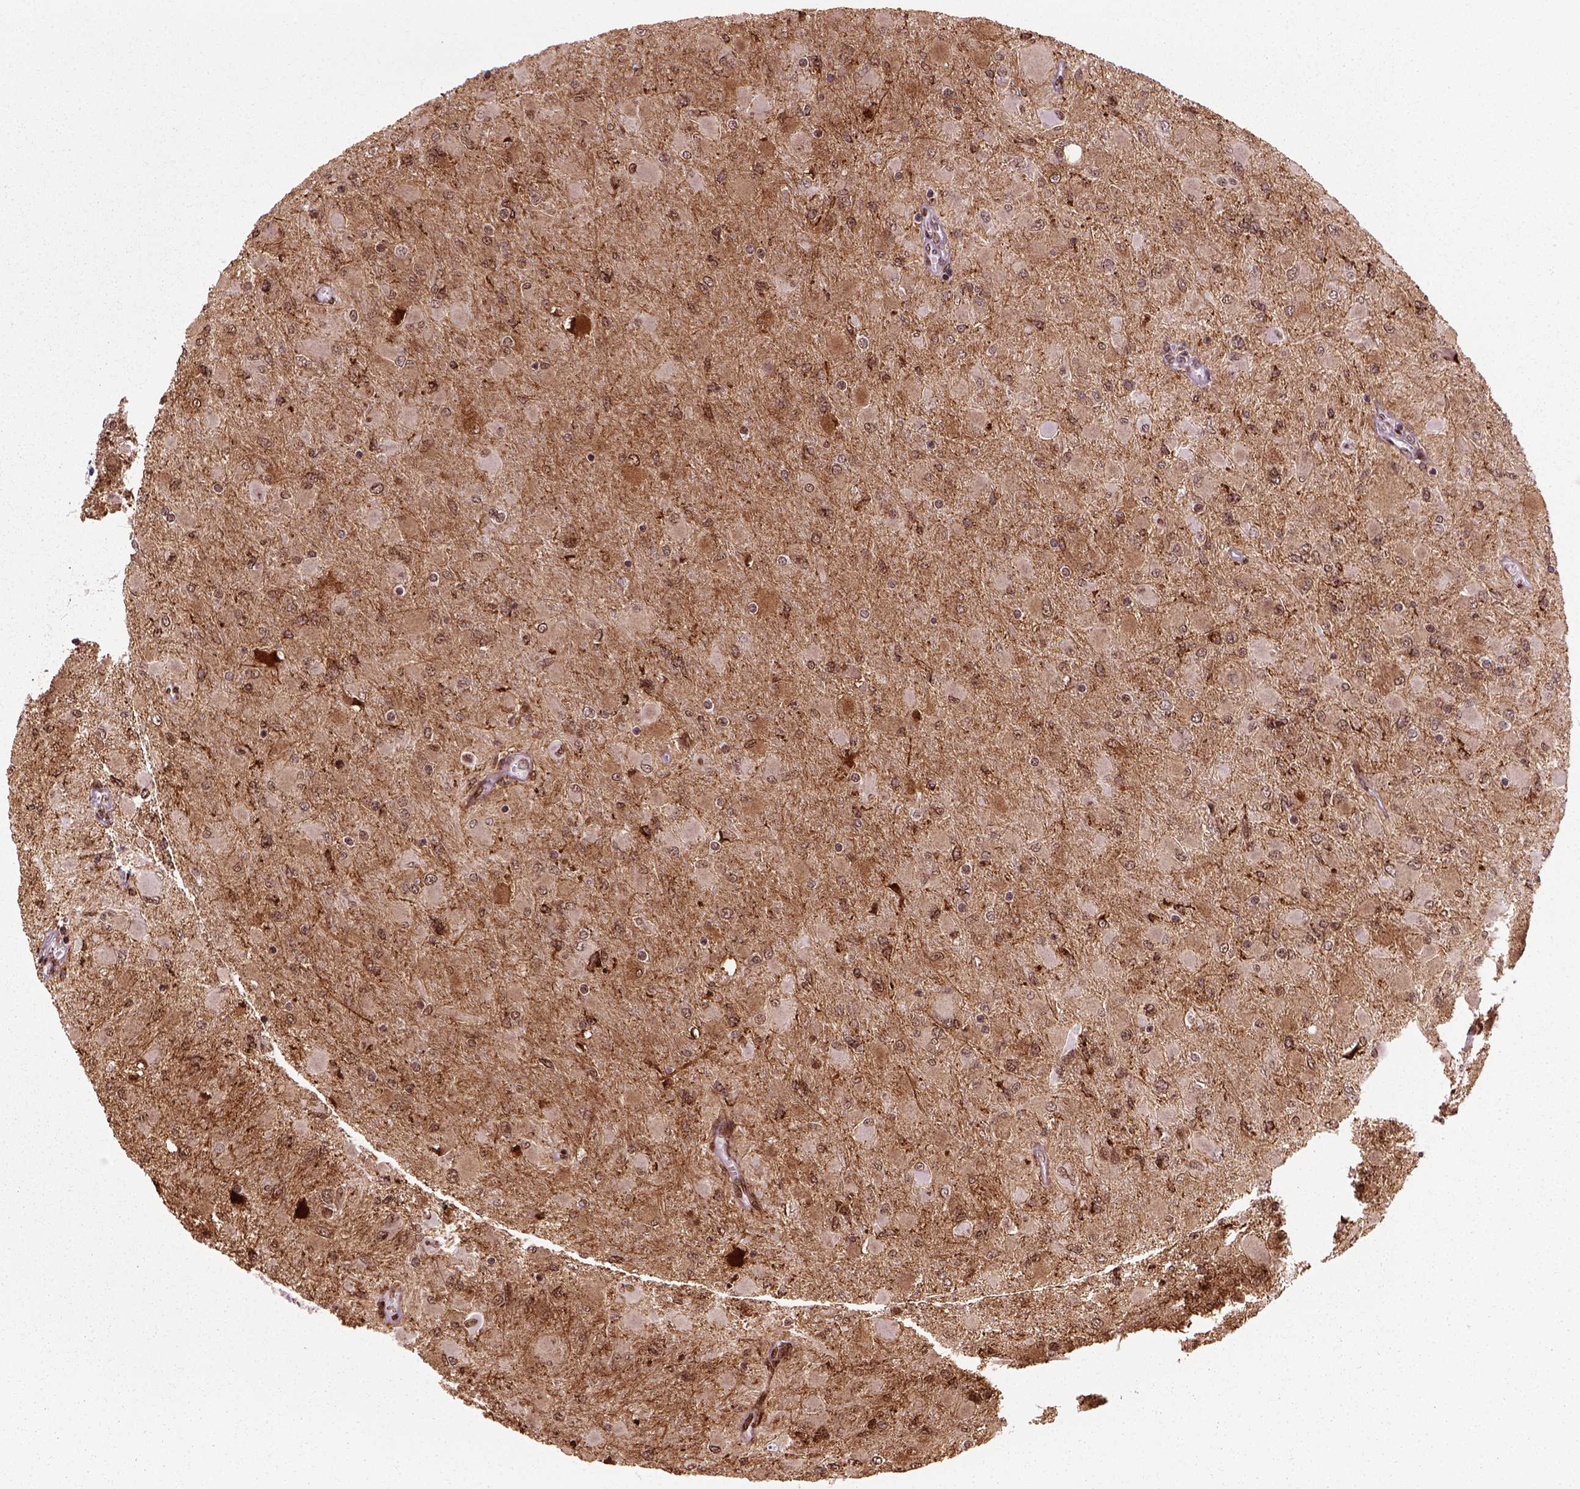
{"staining": {"intensity": "moderate", "quantity": ">75%", "location": "cytoplasmic/membranous,nuclear"}, "tissue": "glioma", "cell_type": "Tumor cells", "image_type": "cancer", "snomed": [{"axis": "morphology", "description": "Glioma, malignant, High grade"}, {"axis": "topography", "description": "Cerebral cortex"}], "caption": "Protein staining of malignant high-grade glioma tissue shows moderate cytoplasmic/membranous and nuclear expression in approximately >75% of tumor cells.", "gene": "MARCKS", "patient": {"sex": "female", "age": 36}}